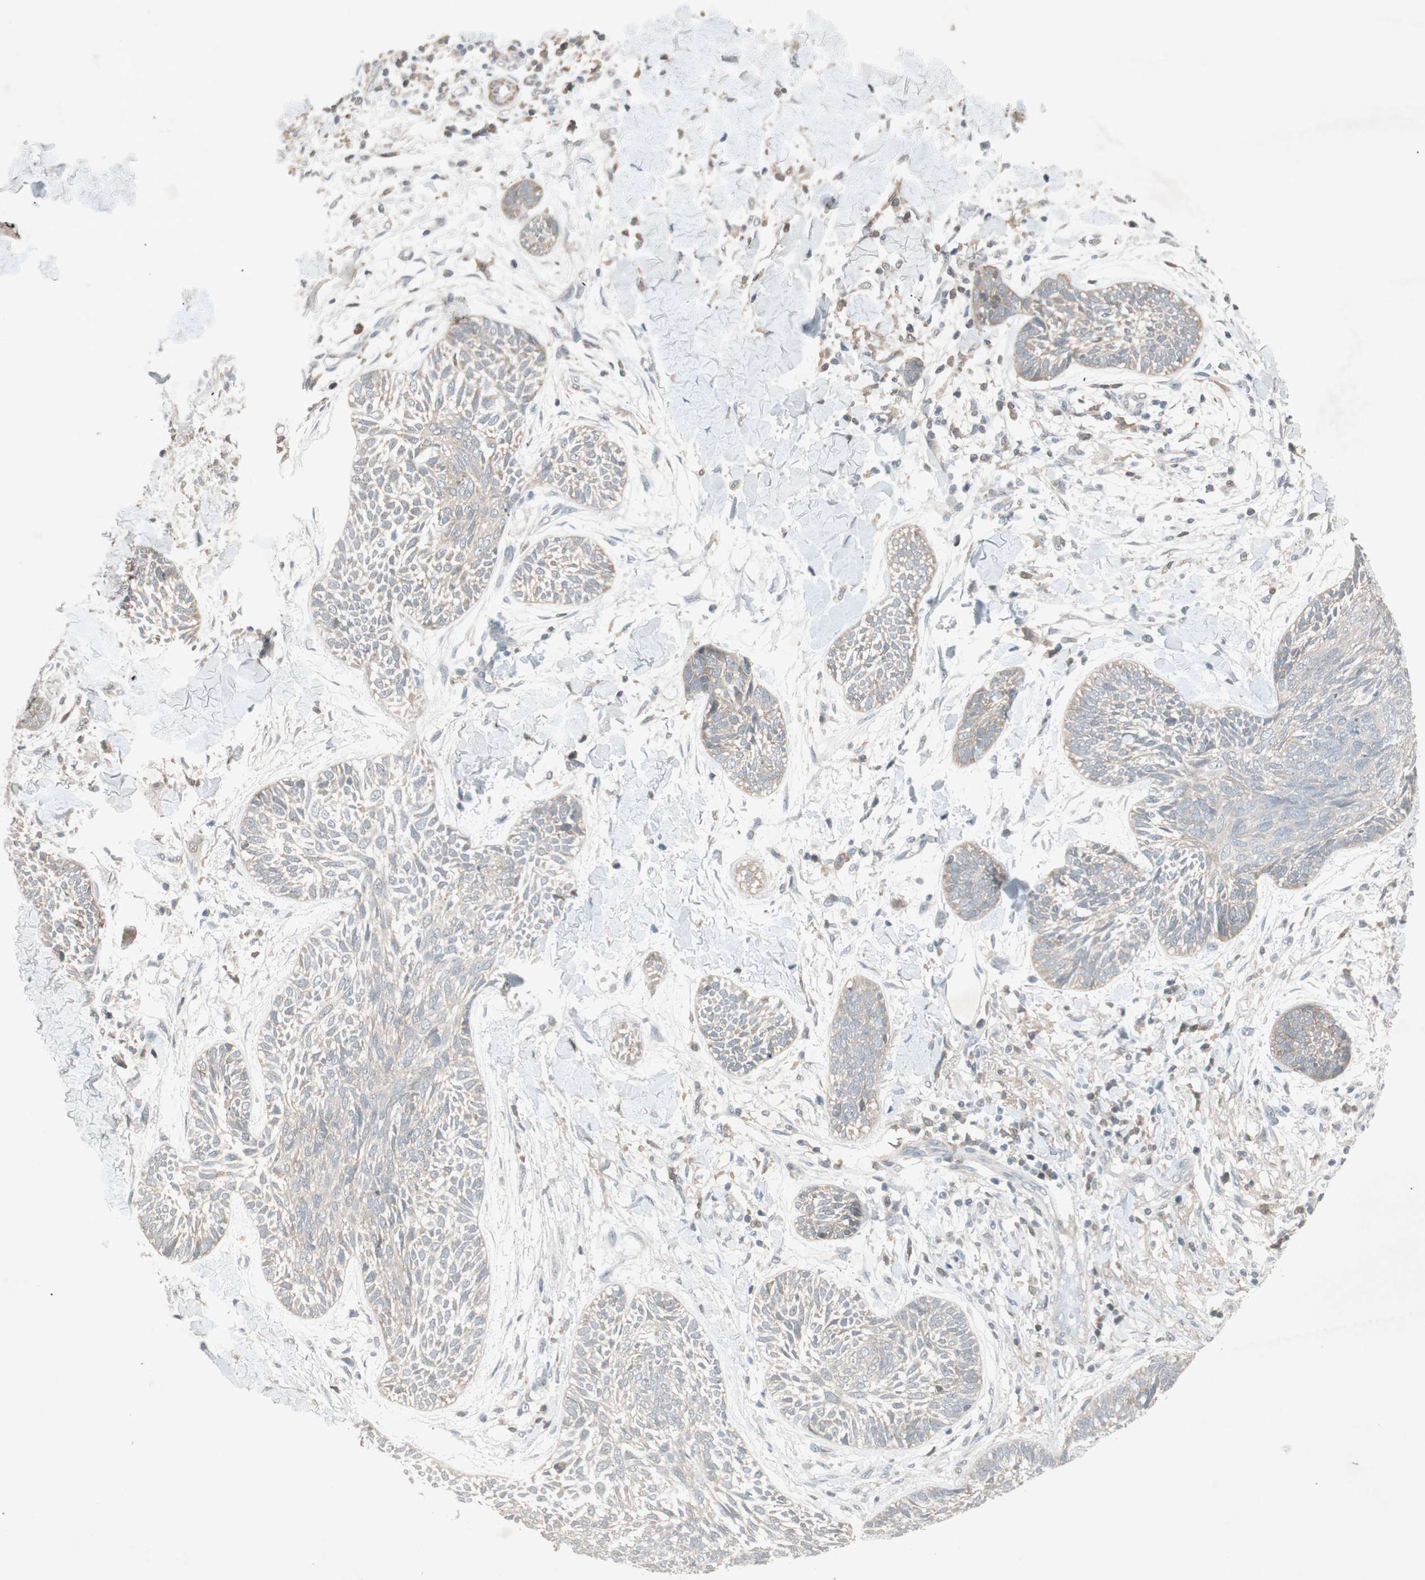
{"staining": {"intensity": "negative", "quantity": "none", "location": "none"}, "tissue": "skin cancer", "cell_type": "Tumor cells", "image_type": "cancer", "snomed": [{"axis": "morphology", "description": "Papilloma, NOS"}, {"axis": "morphology", "description": "Basal cell carcinoma"}, {"axis": "topography", "description": "Skin"}], "caption": "There is no significant positivity in tumor cells of papilloma (skin).", "gene": "RNGTT", "patient": {"sex": "male", "age": 87}}